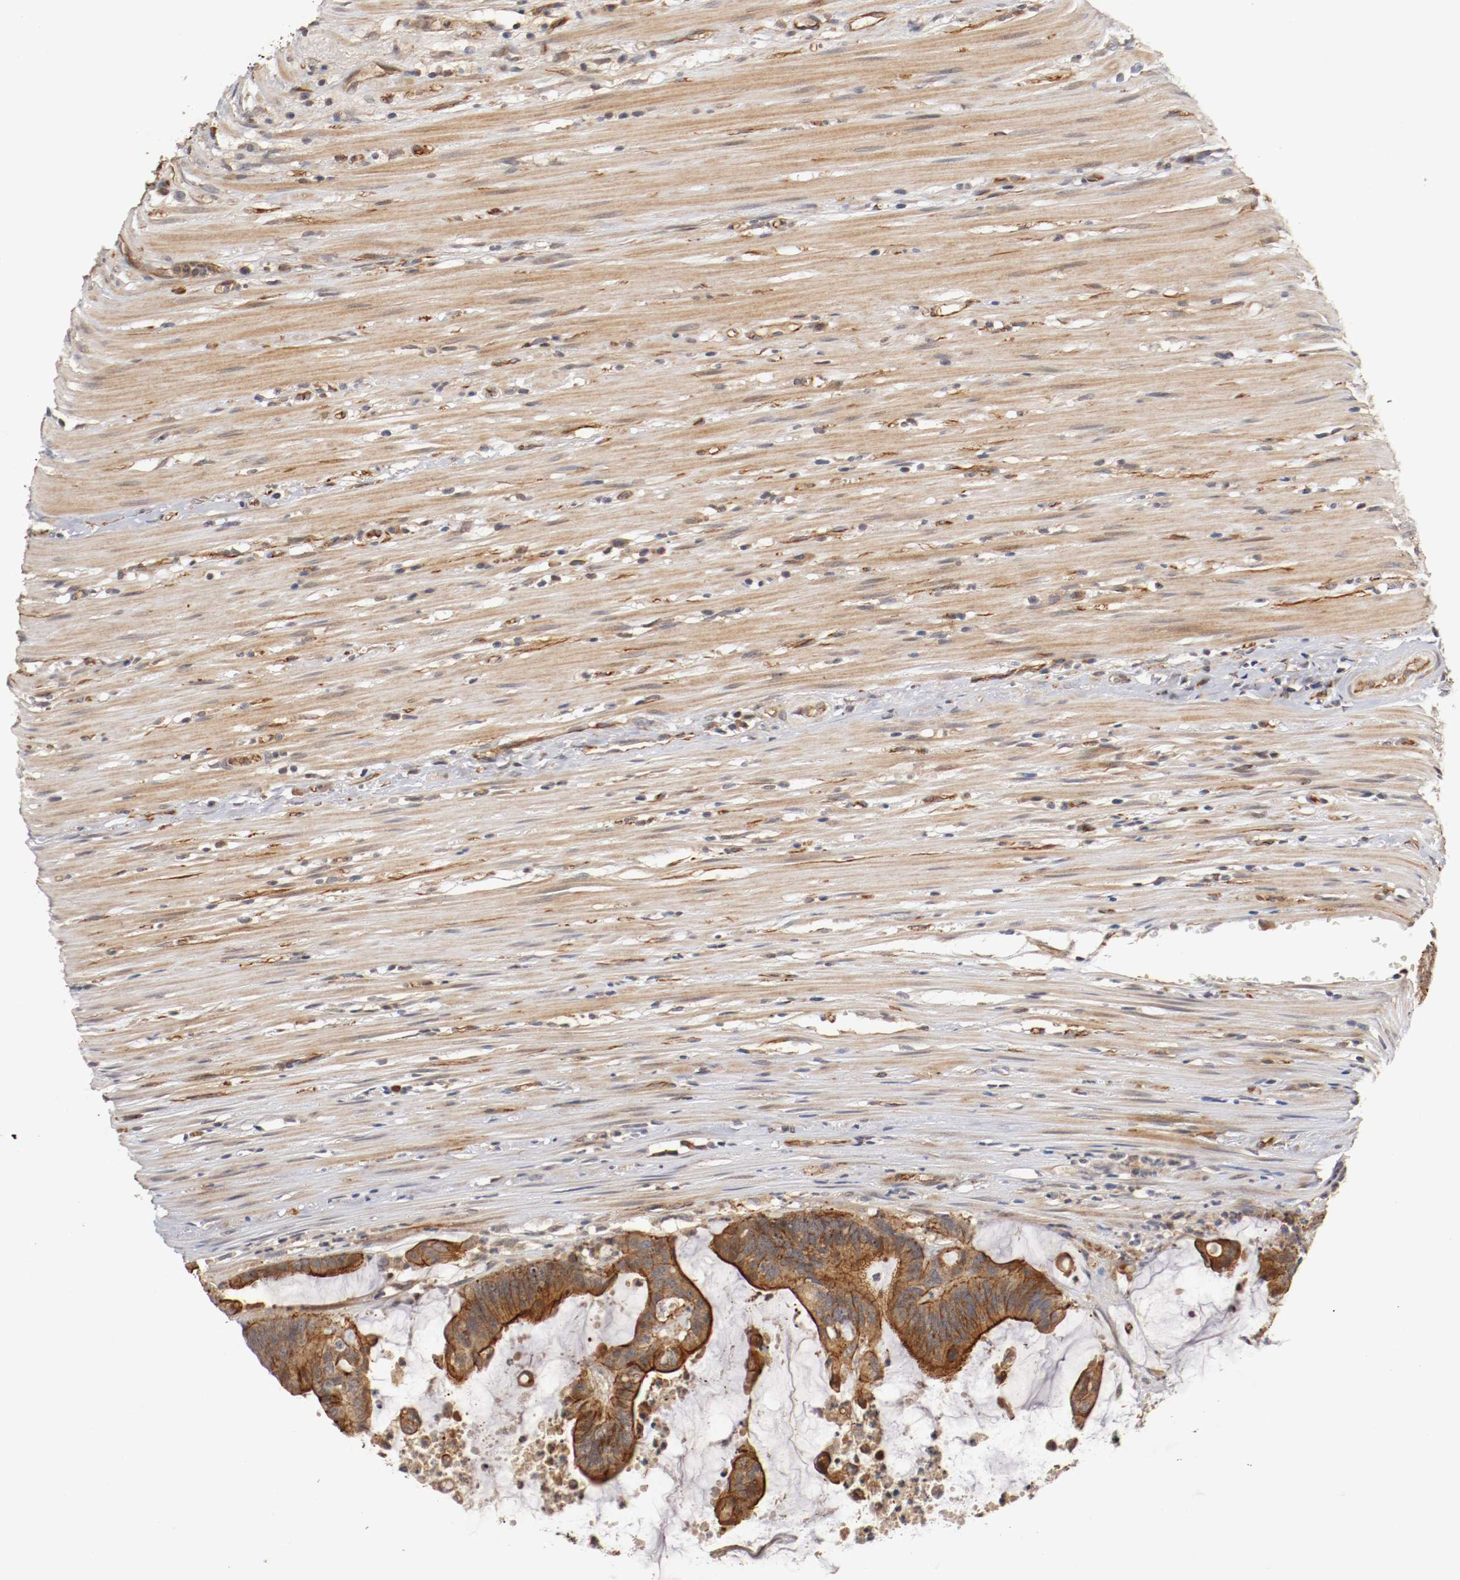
{"staining": {"intensity": "strong", "quantity": ">75%", "location": "cytoplasmic/membranous"}, "tissue": "colorectal cancer", "cell_type": "Tumor cells", "image_type": "cancer", "snomed": [{"axis": "morphology", "description": "Adenocarcinoma, NOS"}, {"axis": "topography", "description": "Rectum"}], "caption": "Protein staining of adenocarcinoma (colorectal) tissue reveals strong cytoplasmic/membranous expression in about >75% of tumor cells. Nuclei are stained in blue.", "gene": "TYK2", "patient": {"sex": "female", "age": 66}}